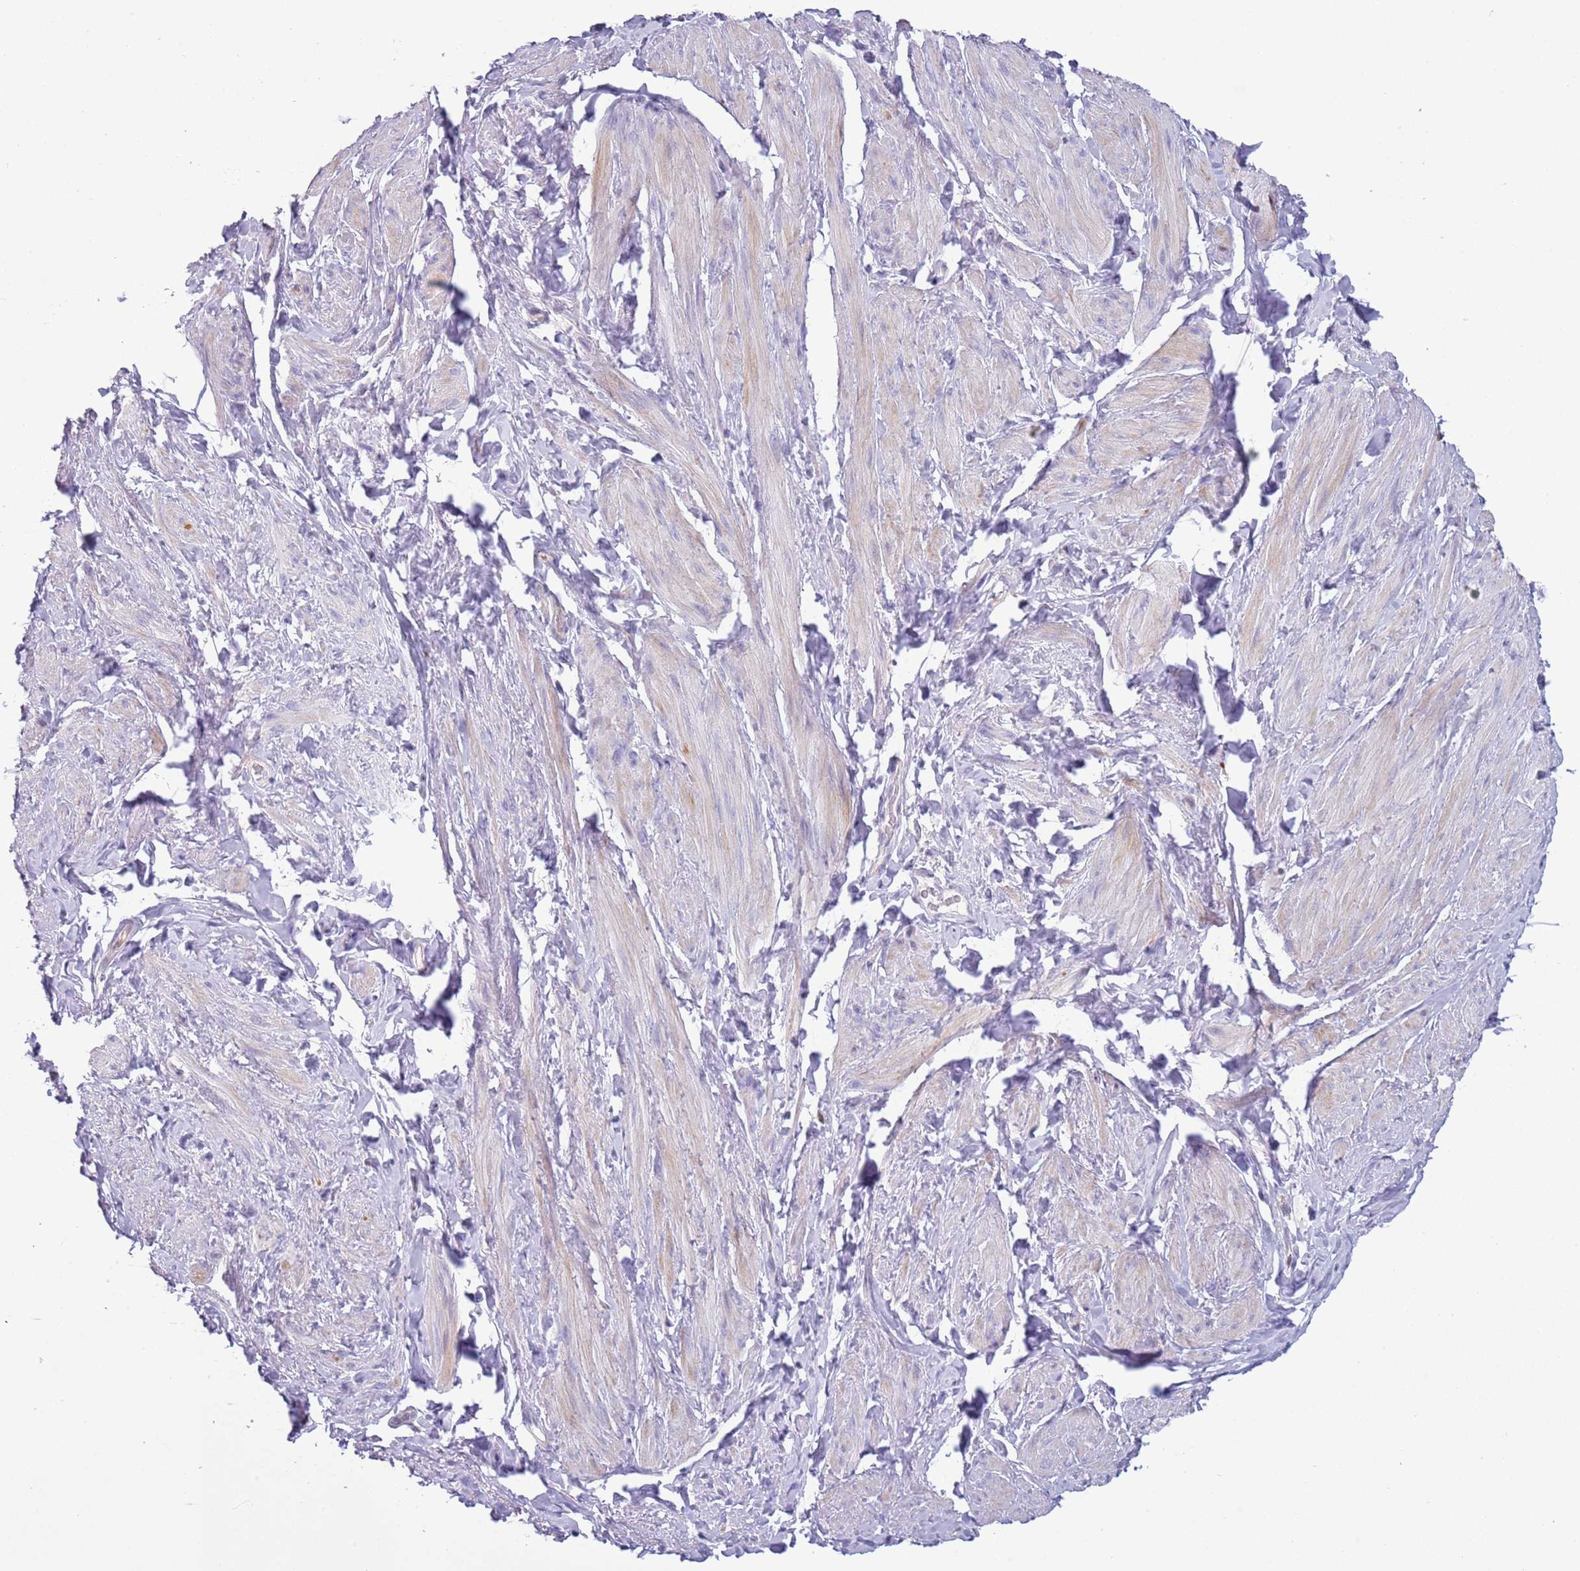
{"staining": {"intensity": "negative", "quantity": "none", "location": "none"}, "tissue": "smooth muscle", "cell_type": "Smooth muscle cells", "image_type": "normal", "snomed": [{"axis": "morphology", "description": "Normal tissue, NOS"}, {"axis": "topography", "description": "Smooth muscle"}, {"axis": "topography", "description": "Peripheral nerve tissue"}], "caption": "Smooth muscle stained for a protein using IHC demonstrates no positivity smooth muscle cells.", "gene": "NBPF4", "patient": {"sex": "male", "age": 69}}